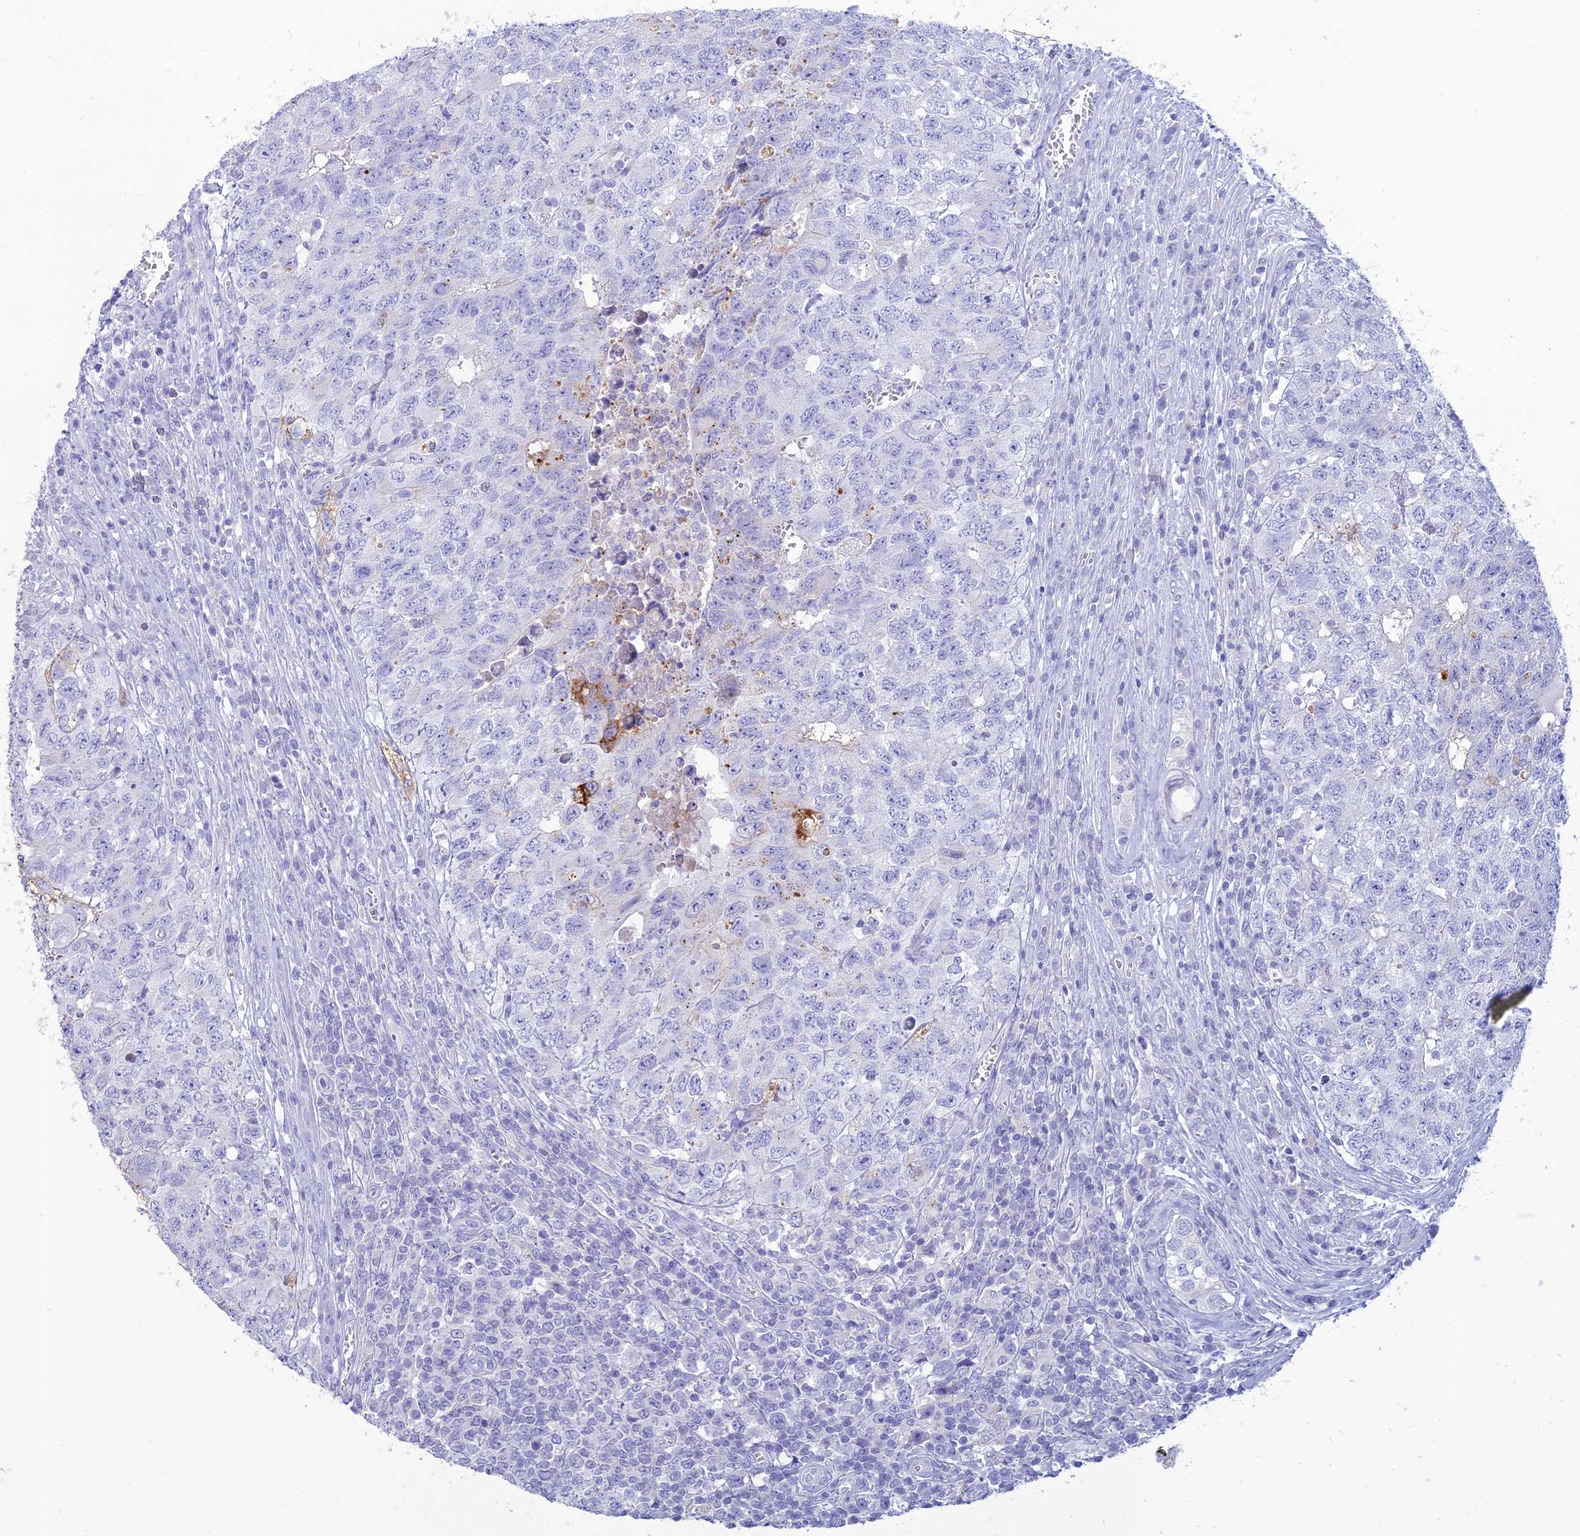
{"staining": {"intensity": "negative", "quantity": "none", "location": "none"}, "tissue": "testis cancer", "cell_type": "Tumor cells", "image_type": "cancer", "snomed": [{"axis": "morphology", "description": "Carcinoma, Embryonal, NOS"}, {"axis": "topography", "description": "Testis"}], "caption": "A photomicrograph of human embryonal carcinoma (testis) is negative for staining in tumor cells. Nuclei are stained in blue.", "gene": "MAL2", "patient": {"sex": "male", "age": 34}}